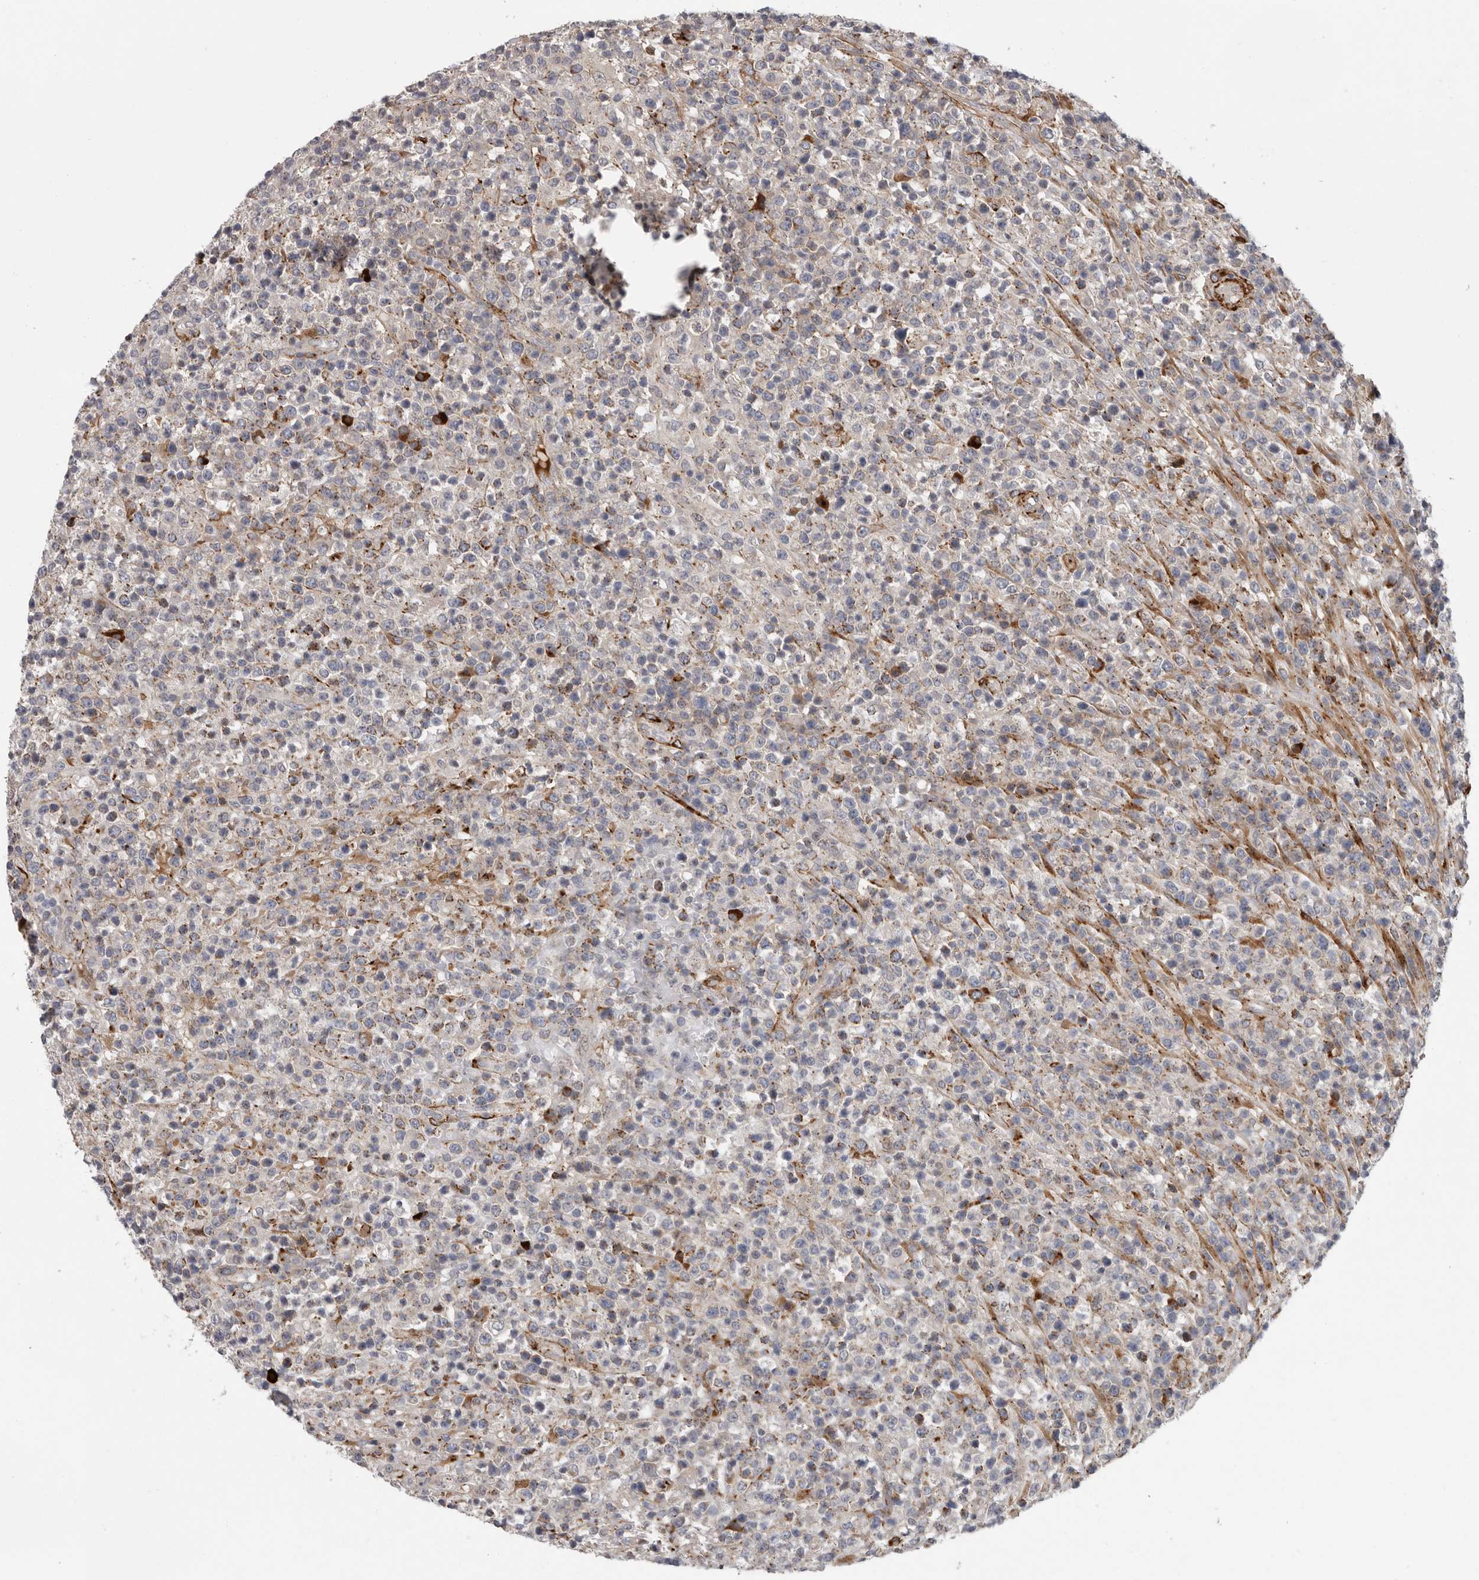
{"staining": {"intensity": "negative", "quantity": "none", "location": "none"}, "tissue": "lymphoma", "cell_type": "Tumor cells", "image_type": "cancer", "snomed": [{"axis": "morphology", "description": "Malignant lymphoma, non-Hodgkin's type, High grade"}, {"axis": "topography", "description": "Colon"}], "caption": "High power microscopy histopathology image of an immunohistochemistry (IHC) image of lymphoma, revealing no significant expression in tumor cells.", "gene": "ATXN3L", "patient": {"sex": "female", "age": 53}}